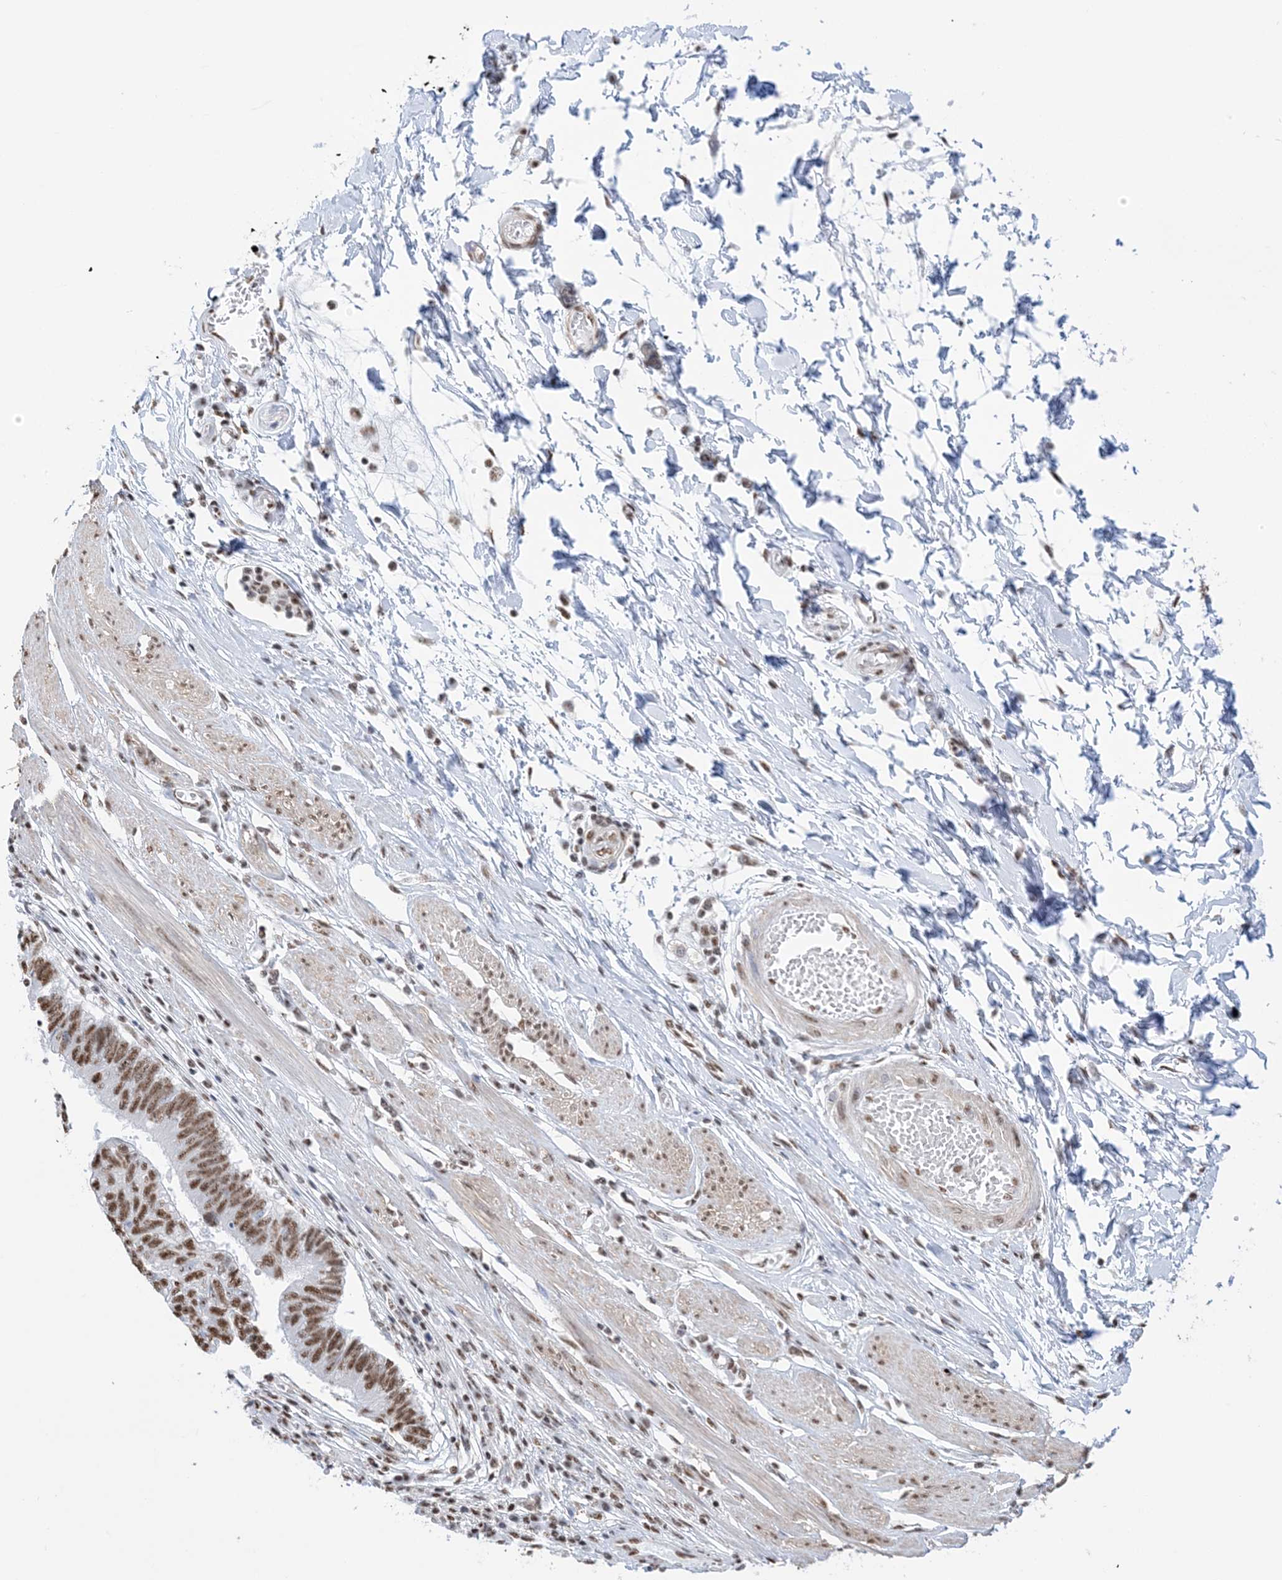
{"staining": {"intensity": "moderate", "quantity": ">75%", "location": "nuclear"}, "tissue": "stomach cancer", "cell_type": "Tumor cells", "image_type": "cancer", "snomed": [{"axis": "morphology", "description": "Adenocarcinoma, NOS"}, {"axis": "topography", "description": "Stomach"}], "caption": "DAB (3,3'-diaminobenzidine) immunohistochemical staining of adenocarcinoma (stomach) exhibits moderate nuclear protein staining in about >75% of tumor cells. Immunohistochemistry stains the protein in brown and the nuclei are stained blue.", "gene": "ZNF792", "patient": {"sex": "male", "age": 59}}